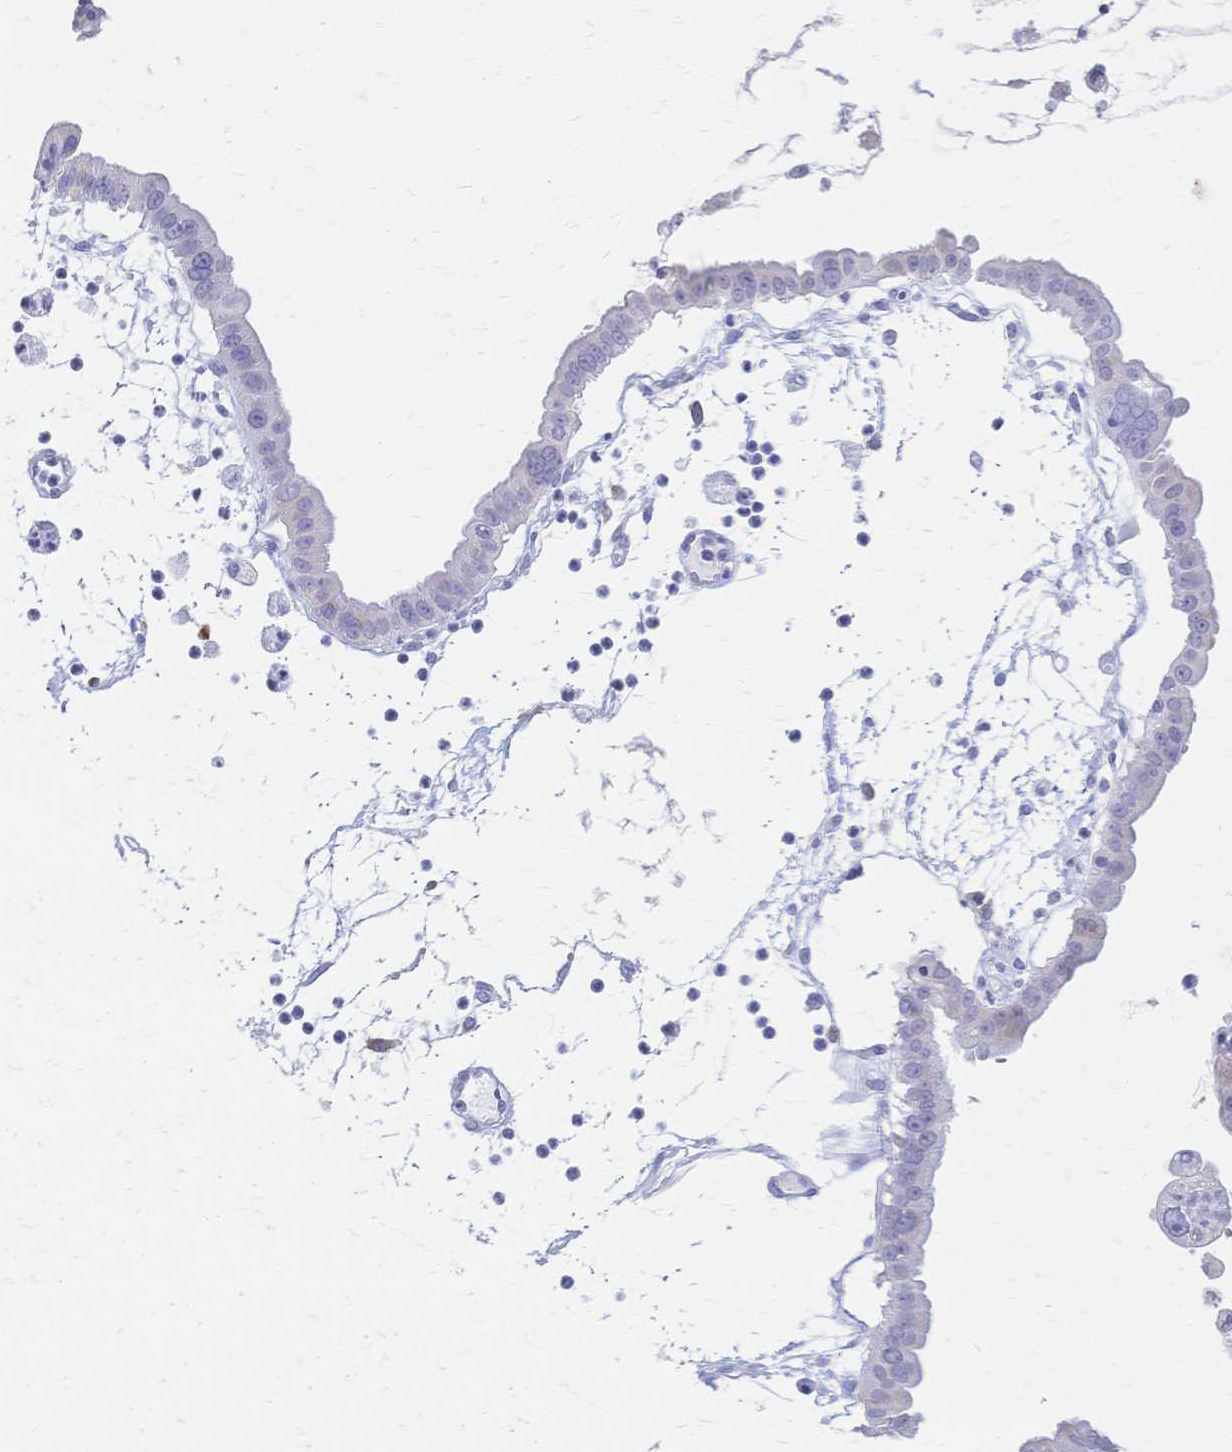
{"staining": {"intensity": "negative", "quantity": "none", "location": "none"}, "tissue": "ovarian cancer", "cell_type": "Tumor cells", "image_type": "cancer", "snomed": [{"axis": "morphology", "description": "Cystadenocarcinoma, mucinous, NOS"}, {"axis": "topography", "description": "Ovary"}], "caption": "DAB immunohistochemical staining of human ovarian mucinous cystadenocarcinoma reveals no significant positivity in tumor cells. (DAB (3,3'-diaminobenzidine) immunohistochemistry (IHC), high magnification).", "gene": "CYB5A", "patient": {"sex": "female", "age": 61}}